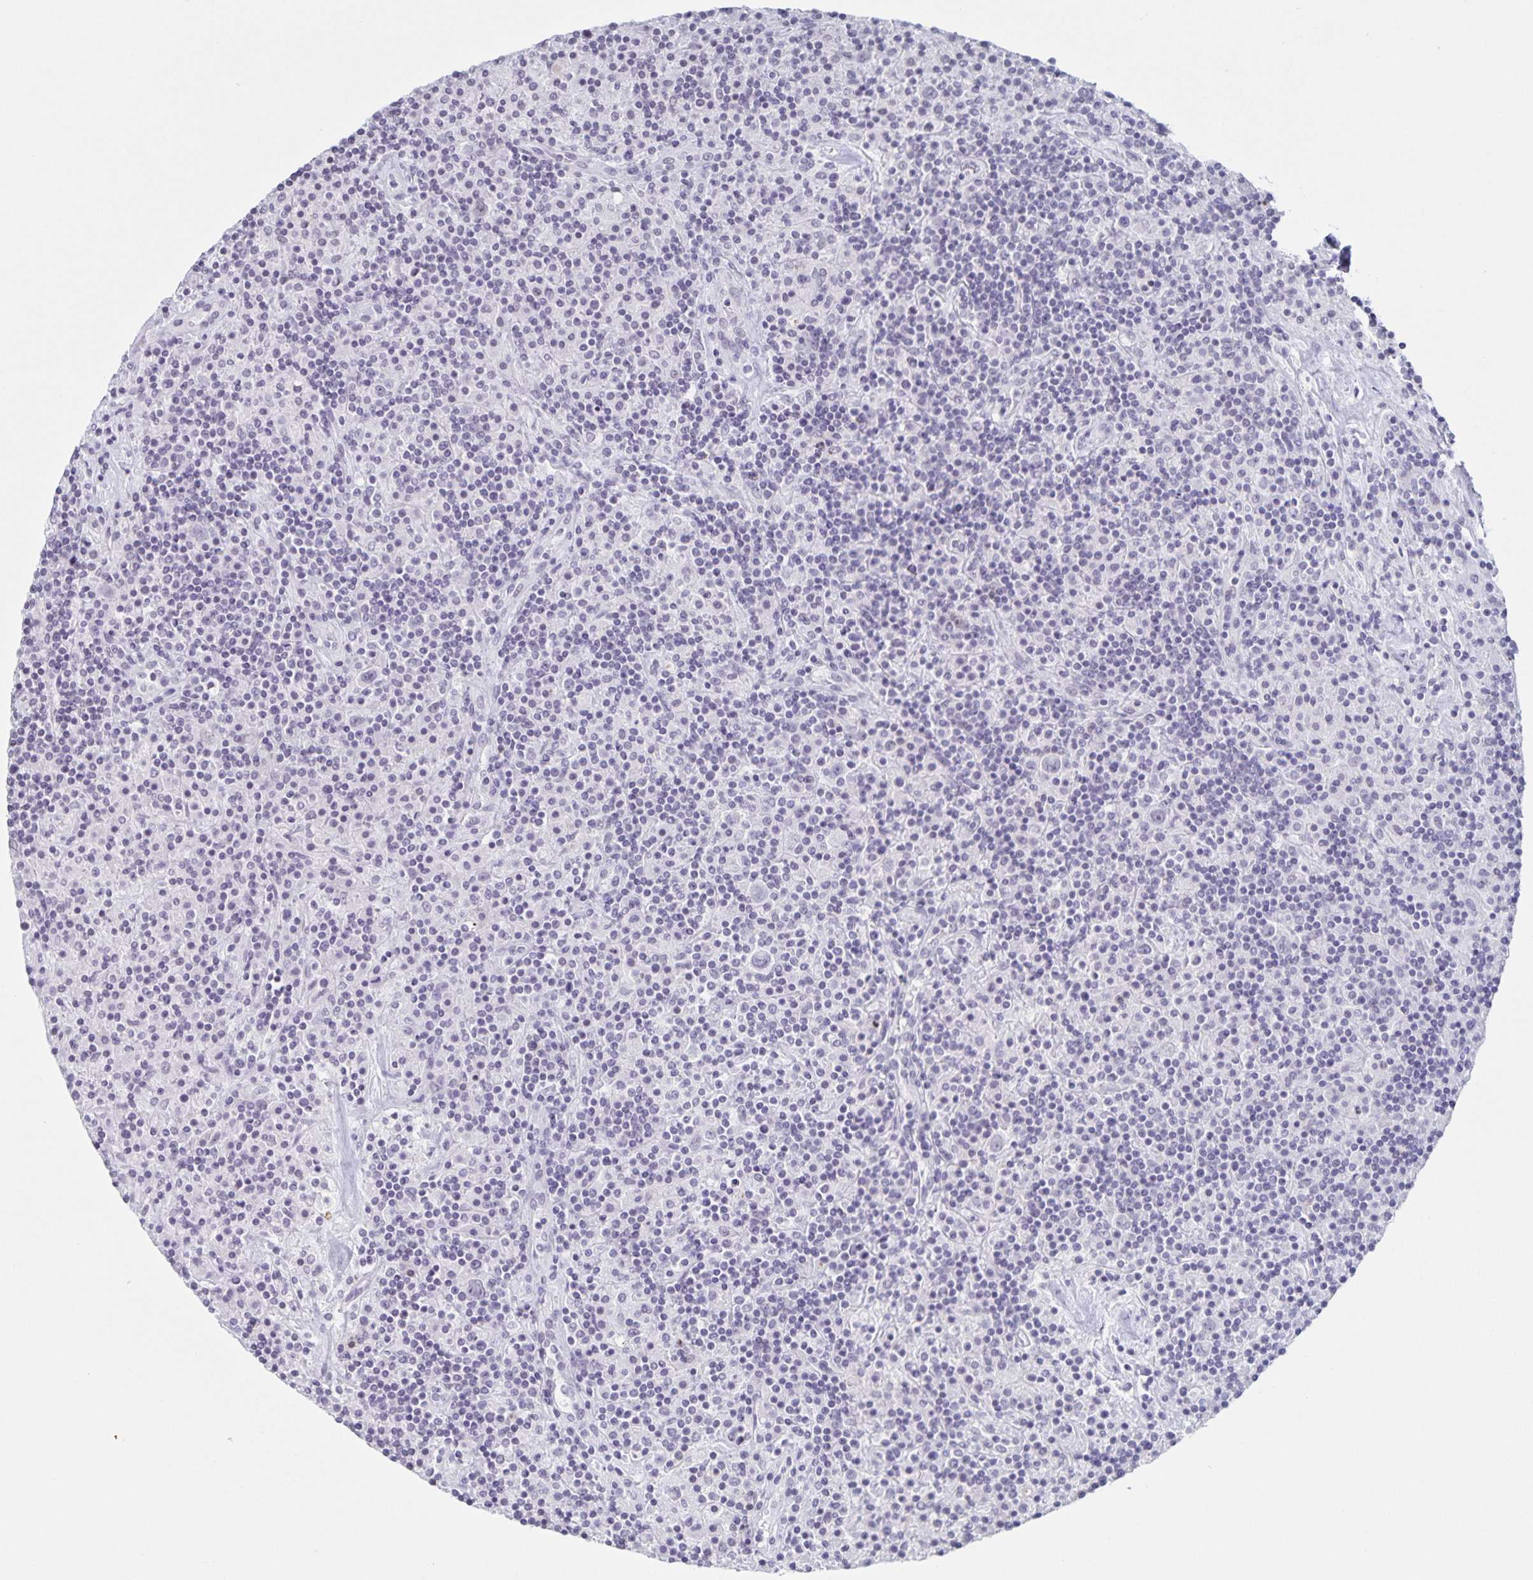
{"staining": {"intensity": "negative", "quantity": "none", "location": "none"}, "tissue": "lymphoma", "cell_type": "Tumor cells", "image_type": "cancer", "snomed": [{"axis": "morphology", "description": "Hodgkin's disease, NOS"}, {"axis": "topography", "description": "Lymph node"}], "caption": "Hodgkin's disease stained for a protein using IHC demonstrates no positivity tumor cells.", "gene": "LCE6A", "patient": {"sex": "male", "age": 70}}